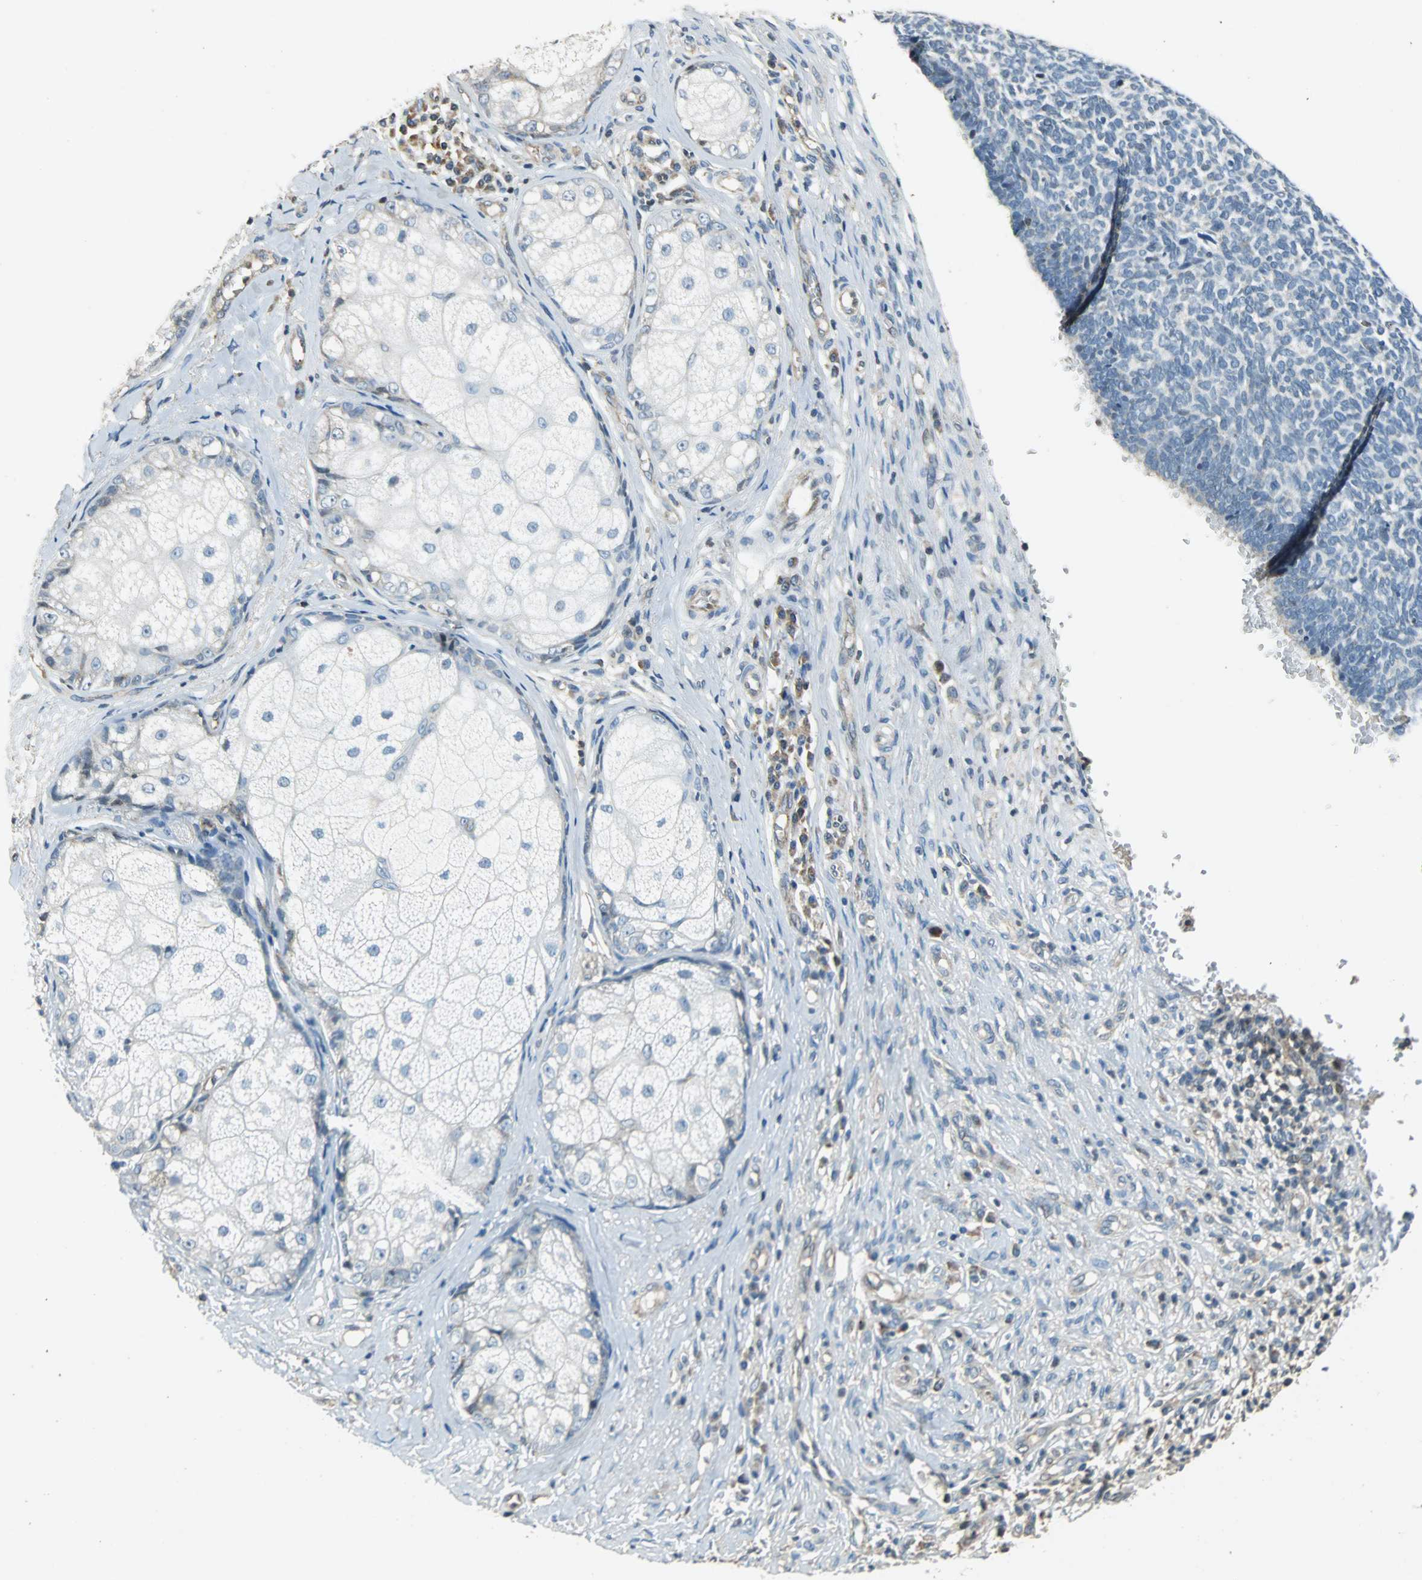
{"staining": {"intensity": "negative", "quantity": "none", "location": "none"}, "tissue": "skin cancer", "cell_type": "Tumor cells", "image_type": "cancer", "snomed": [{"axis": "morphology", "description": "Basal cell carcinoma"}, {"axis": "topography", "description": "Skin"}], "caption": "A micrograph of skin cancer stained for a protein shows no brown staining in tumor cells.", "gene": "GSDMD", "patient": {"sex": "male", "age": 87}}